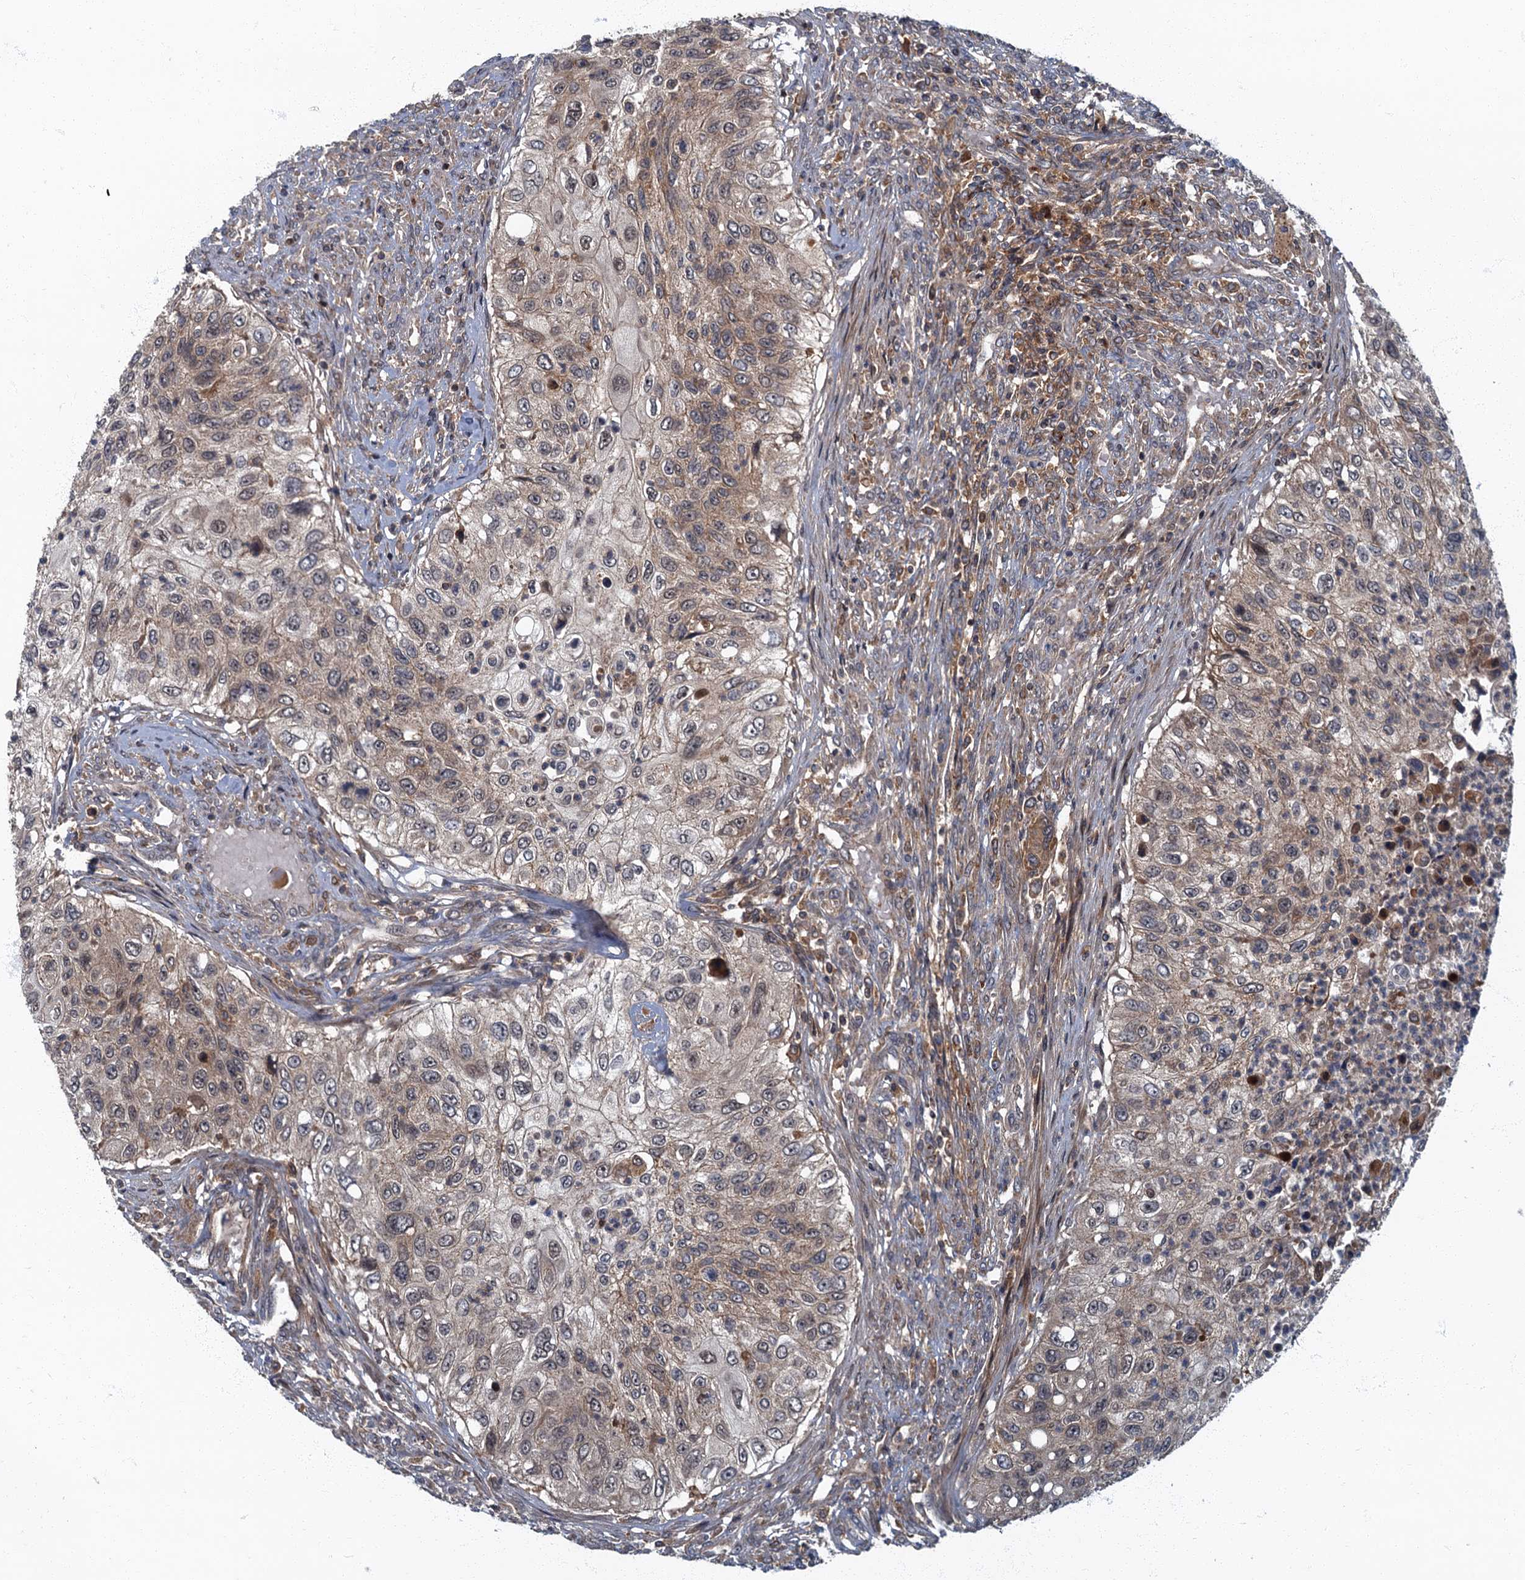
{"staining": {"intensity": "weak", "quantity": ">75%", "location": "cytoplasmic/membranous"}, "tissue": "urothelial cancer", "cell_type": "Tumor cells", "image_type": "cancer", "snomed": [{"axis": "morphology", "description": "Urothelial carcinoma, High grade"}, {"axis": "topography", "description": "Urinary bladder"}], "caption": "DAB (3,3'-diaminobenzidine) immunohistochemical staining of urothelial cancer displays weak cytoplasmic/membranous protein positivity in approximately >75% of tumor cells.", "gene": "SLC11A2", "patient": {"sex": "female", "age": 60}}